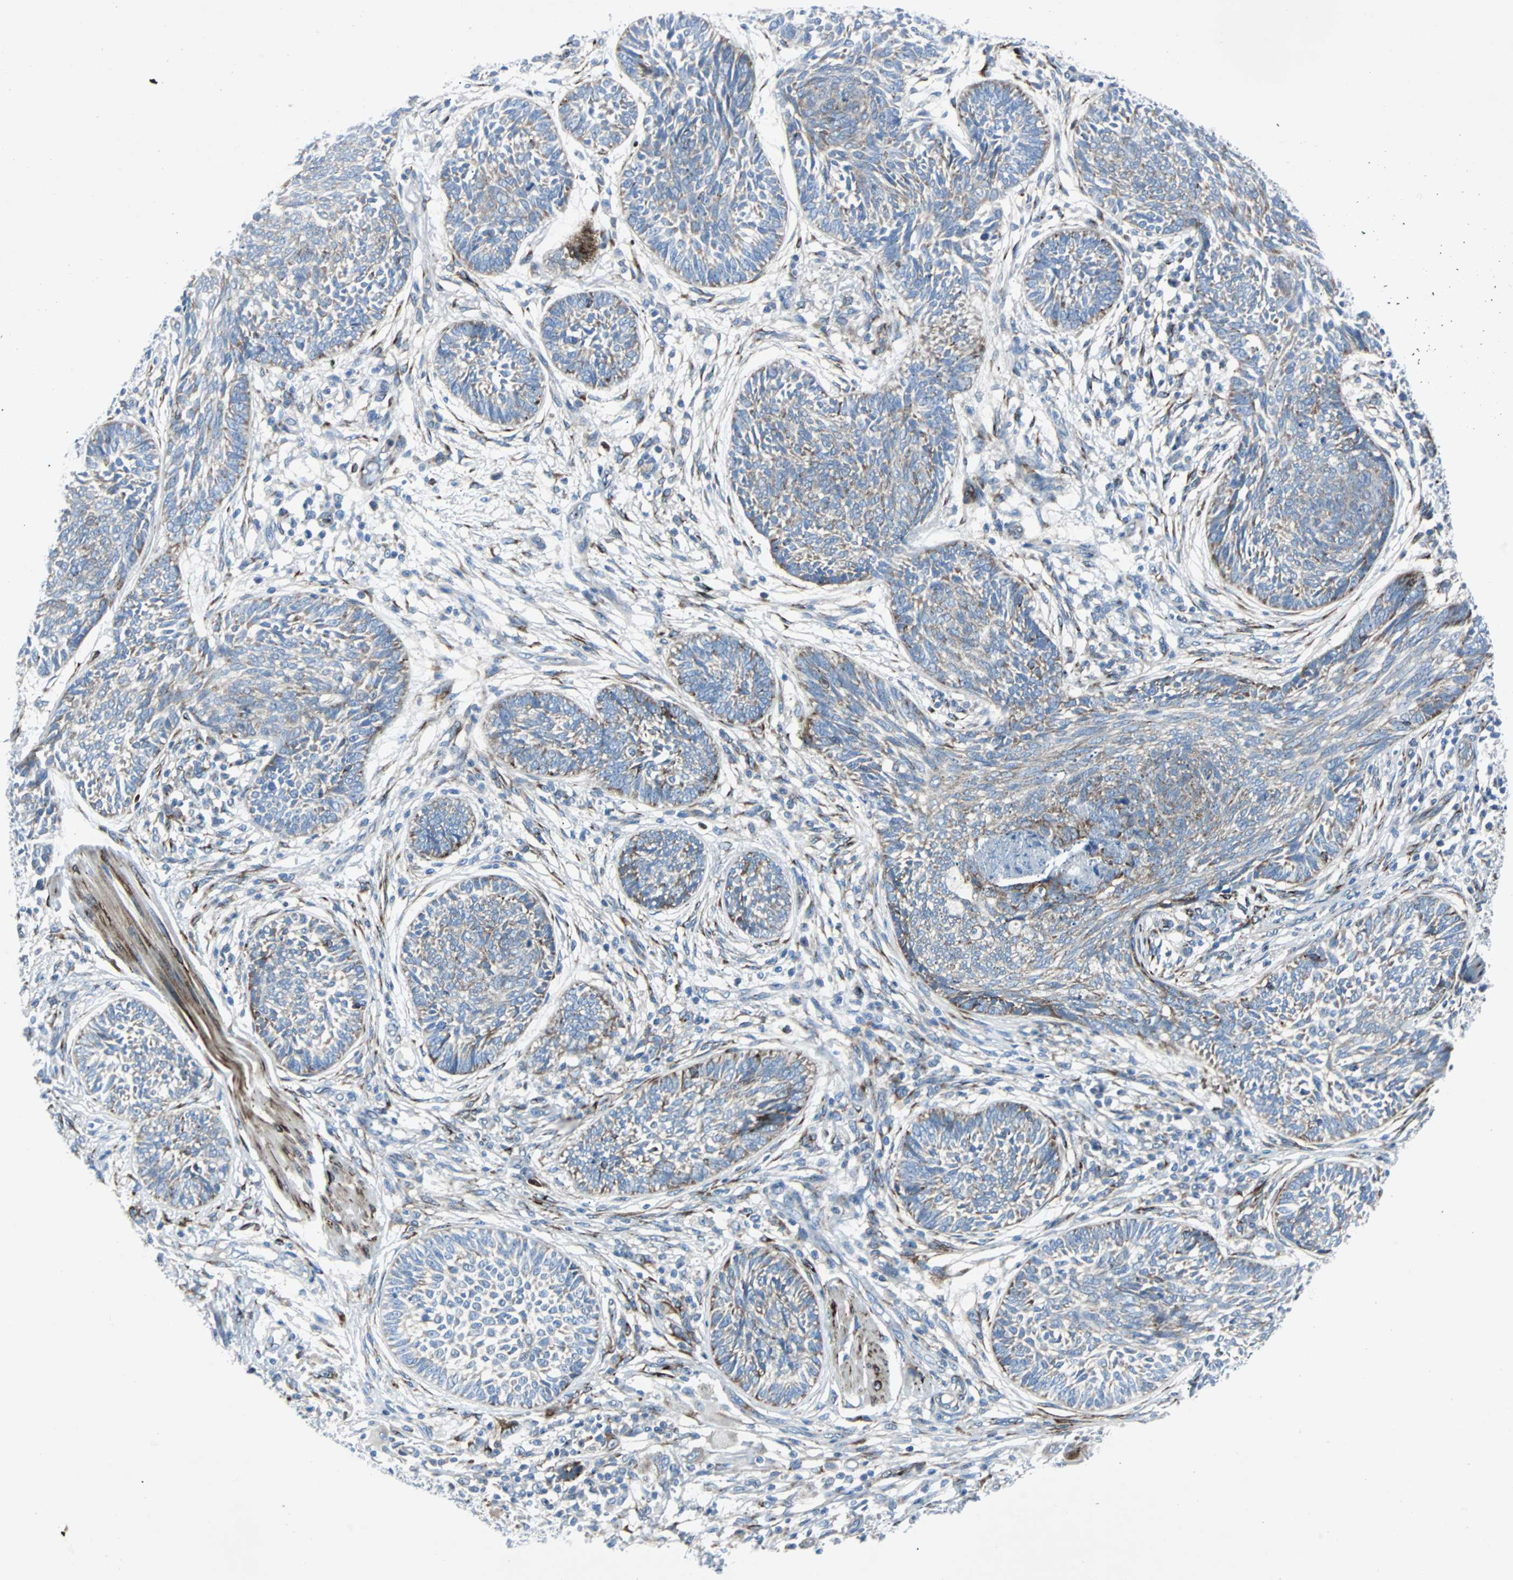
{"staining": {"intensity": "moderate", "quantity": "25%-75%", "location": "cytoplasmic/membranous"}, "tissue": "skin cancer", "cell_type": "Tumor cells", "image_type": "cancer", "snomed": [{"axis": "morphology", "description": "Papilloma, NOS"}, {"axis": "morphology", "description": "Basal cell carcinoma"}, {"axis": "topography", "description": "Skin"}], "caption": "High-magnification brightfield microscopy of basal cell carcinoma (skin) stained with DAB (brown) and counterstained with hematoxylin (blue). tumor cells exhibit moderate cytoplasmic/membranous expression is present in about25%-75% of cells.", "gene": "BBC3", "patient": {"sex": "male", "age": 87}}